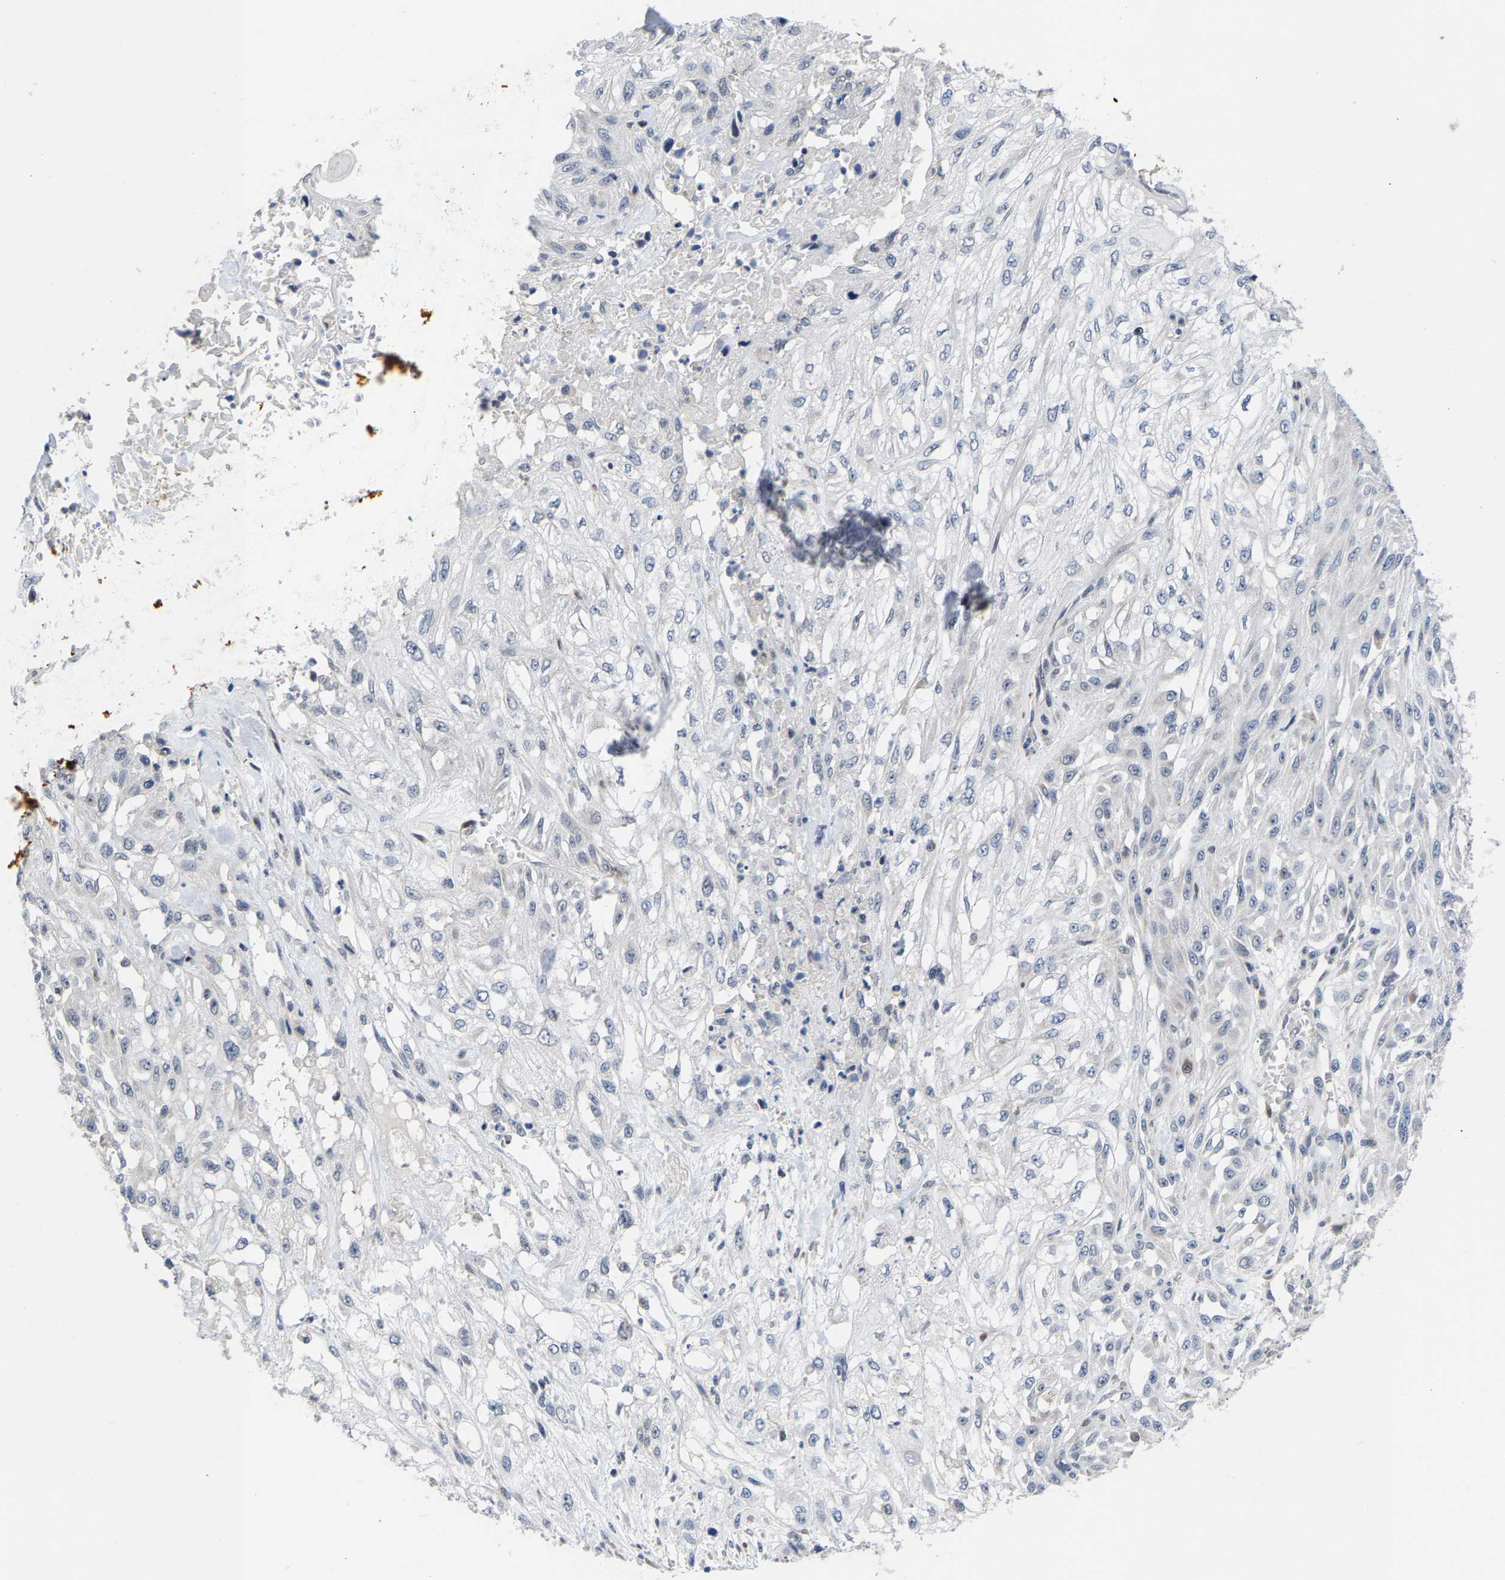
{"staining": {"intensity": "negative", "quantity": "none", "location": "none"}, "tissue": "skin cancer", "cell_type": "Tumor cells", "image_type": "cancer", "snomed": [{"axis": "morphology", "description": "Squamous cell carcinoma, NOS"}, {"axis": "morphology", "description": "Squamous cell carcinoma, metastatic, NOS"}, {"axis": "topography", "description": "Skin"}, {"axis": "topography", "description": "Lymph node"}], "caption": "DAB immunohistochemical staining of human skin cancer (squamous cell carcinoma) displays no significant staining in tumor cells. (Brightfield microscopy of DAB IHC at high magnification).", "gene": "TDRKH", "patient": {"sex": "male", "age": 75}}